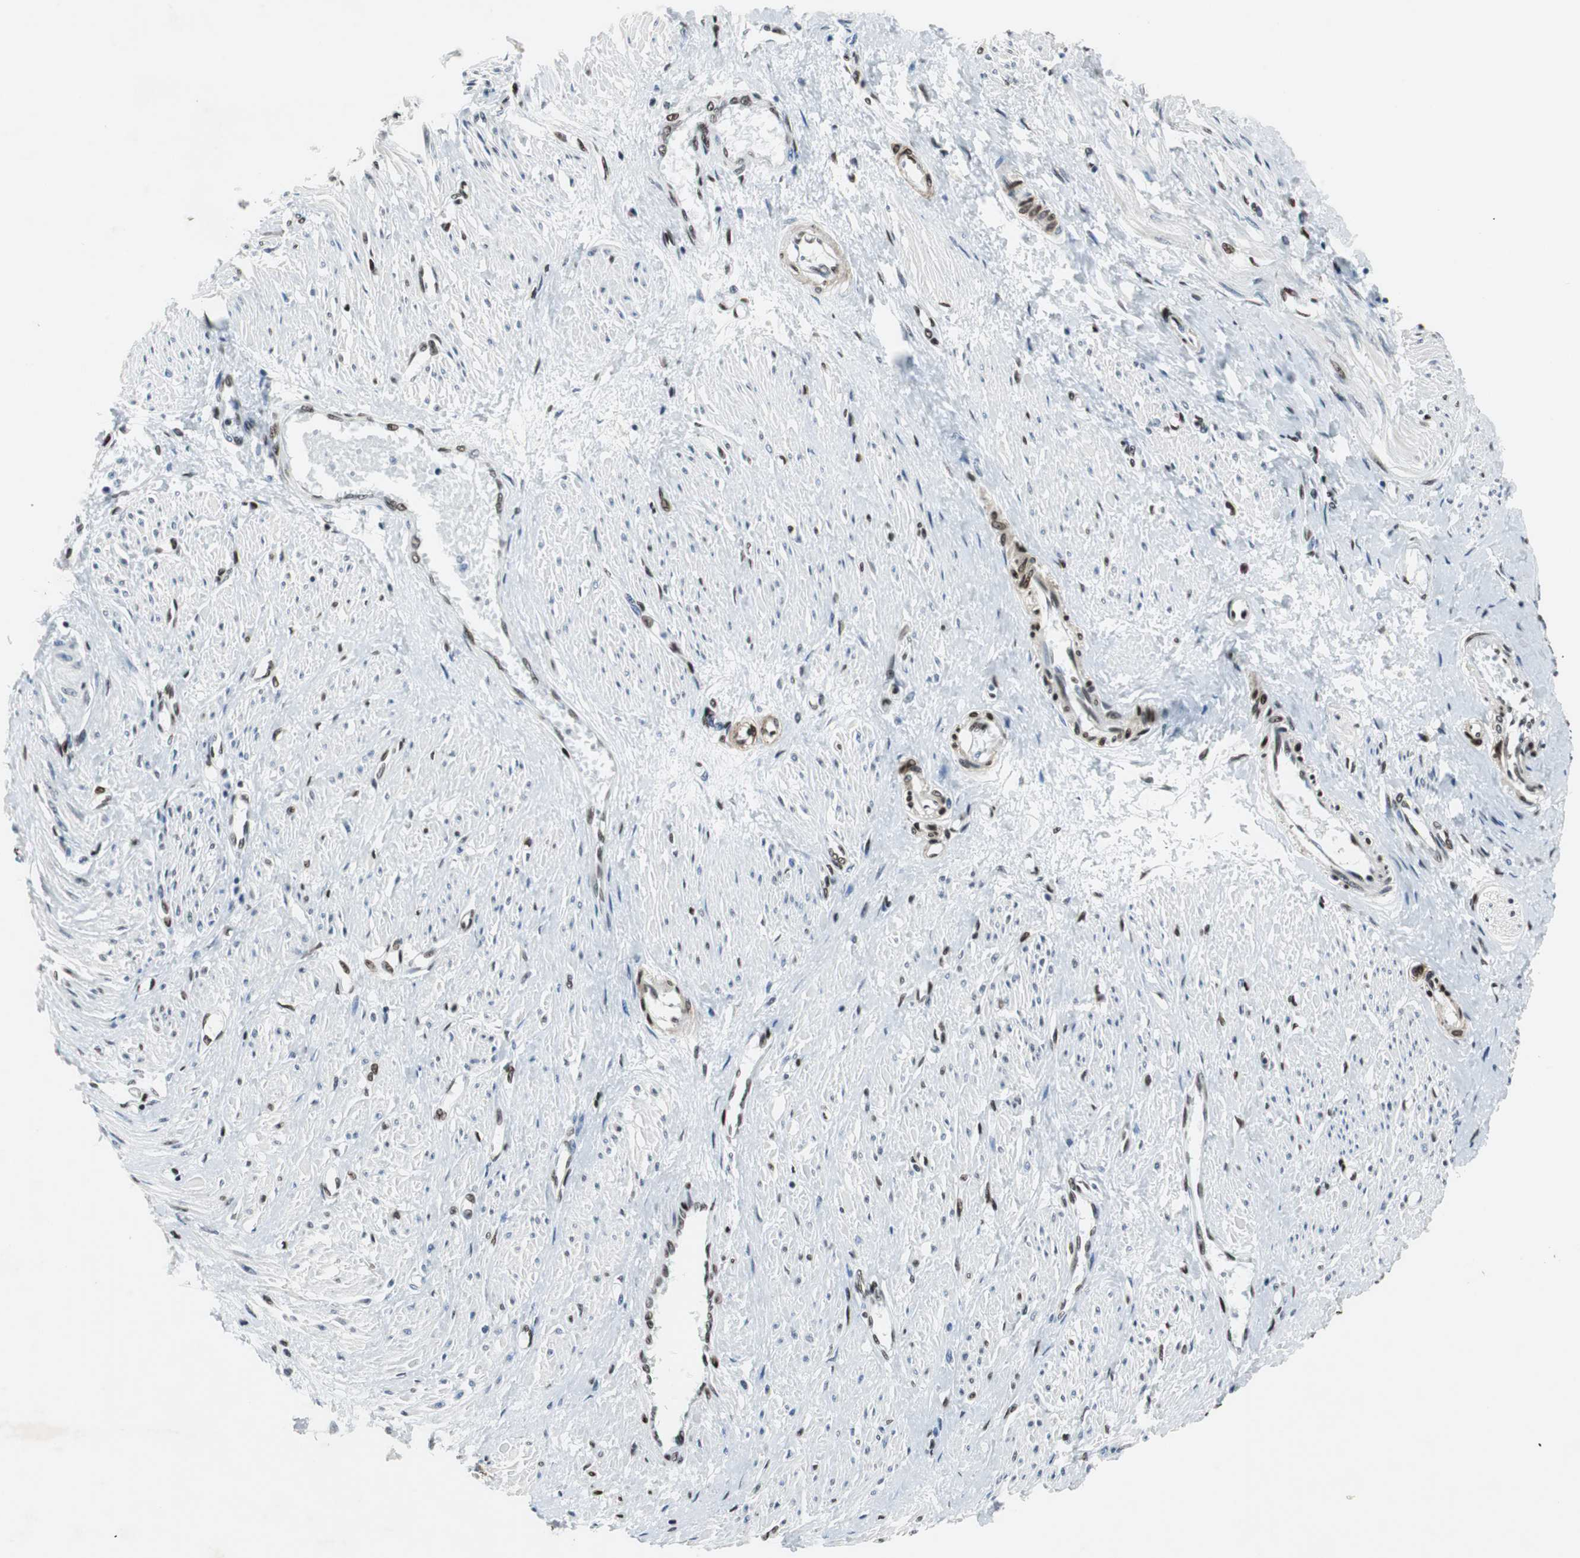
{"staining": {"intensity": "strong", "quantity": ">75%", "location": "nuclear"}, "tissue": "smooth muscle", "cell_type": "Smooth muscle cells", "image_type": "normal", "snomed": [{"axis": "morphology", "description": "Normal tissue, NOS"}, {"axis": "topography", "description": "Smooth muscle"}, {"axis": "topography", "description": "Uterus"}], "caption": "Protein positivity by IHC shows strong nuclear expression in approximately >75% of smooth muscle cells in unremarkable smooth muscle.", "gene": "MEF2D", "patient": {"sex": "female", "age": 39}}